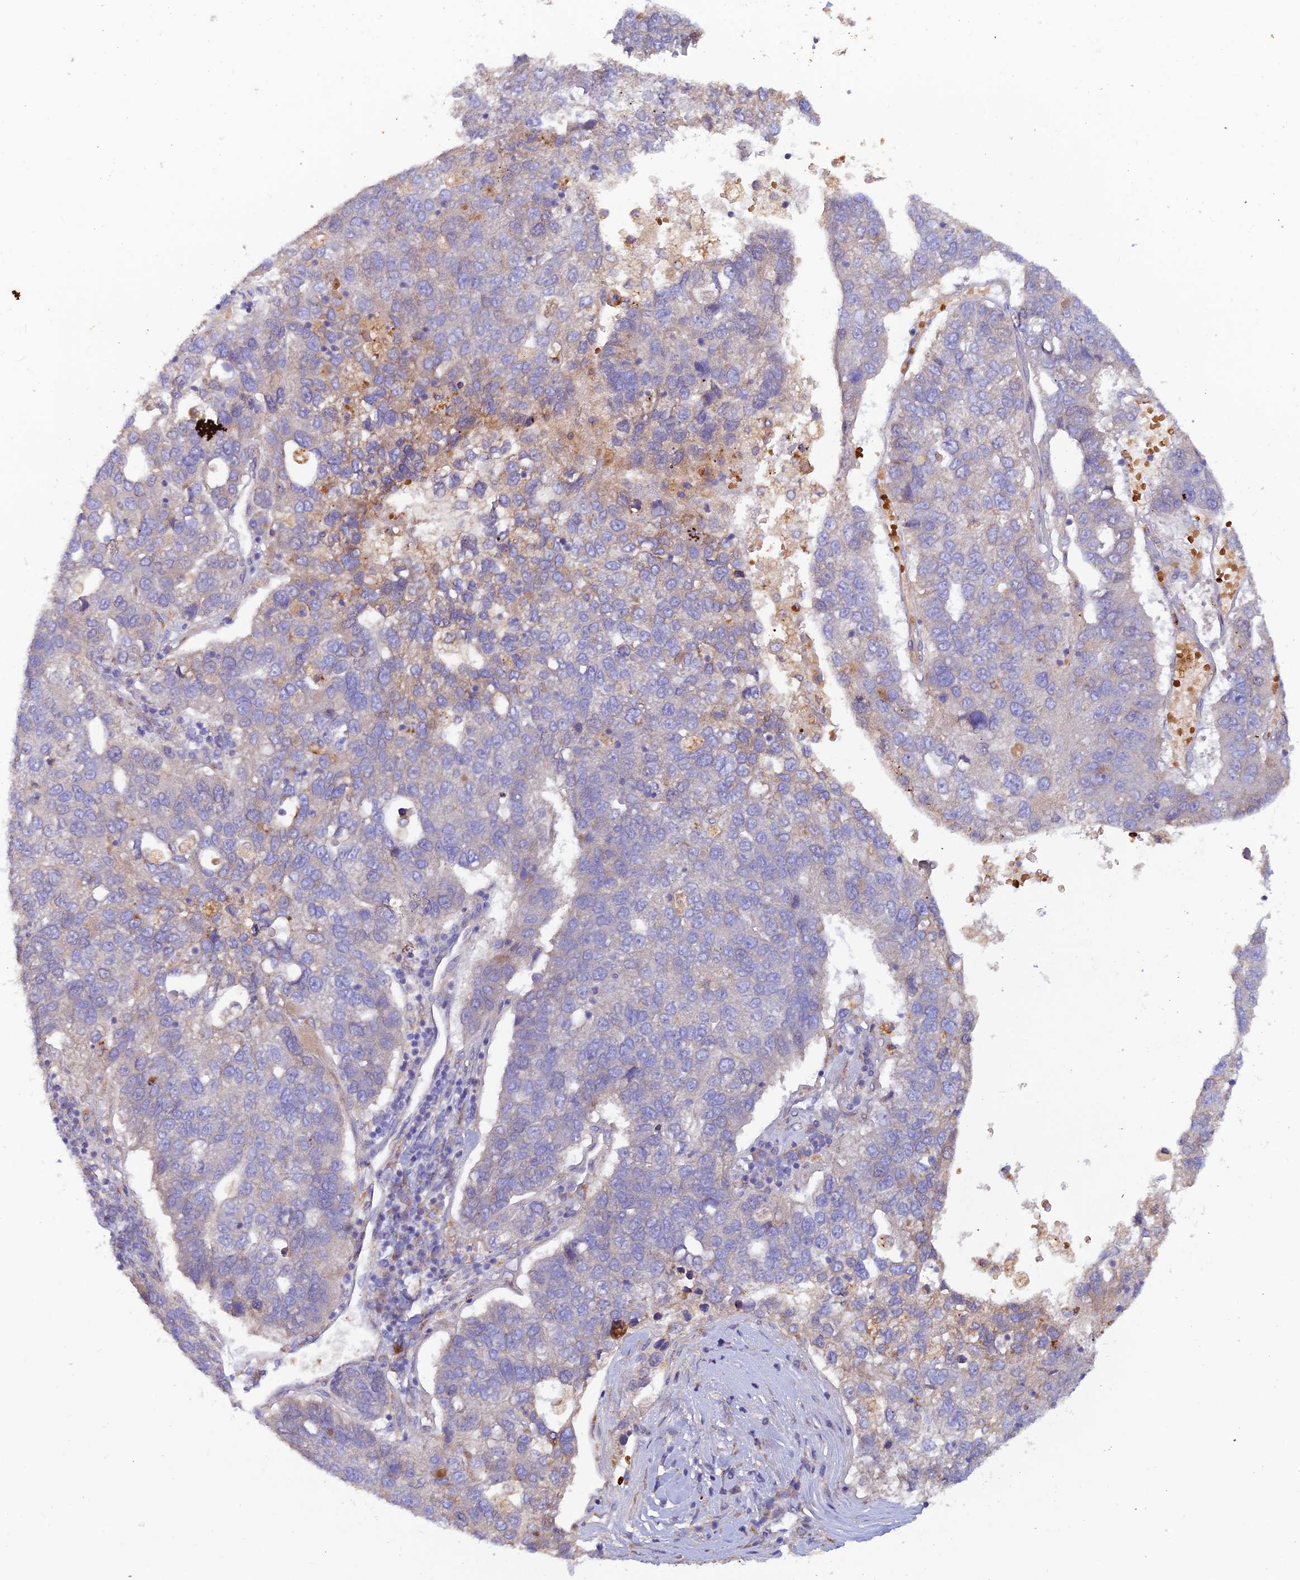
{"staining": {"intensity": "negative", "quantity": "none", "location": "none"}, "tissue": "pancreatic cancer", "cell_type": "Tumor cells", "image_type": "cancer", "snomed": [{"axis": "morphology", "description": "Adenocarcinoma, NOS"}, {"axis": "topography", "description": "Pancreas"}], "caption": "Tumor cells show no significant protein expression in pancreatic cancer.", "gene": "GMCL1", "patient": {"sex": "female", "age": 61}}